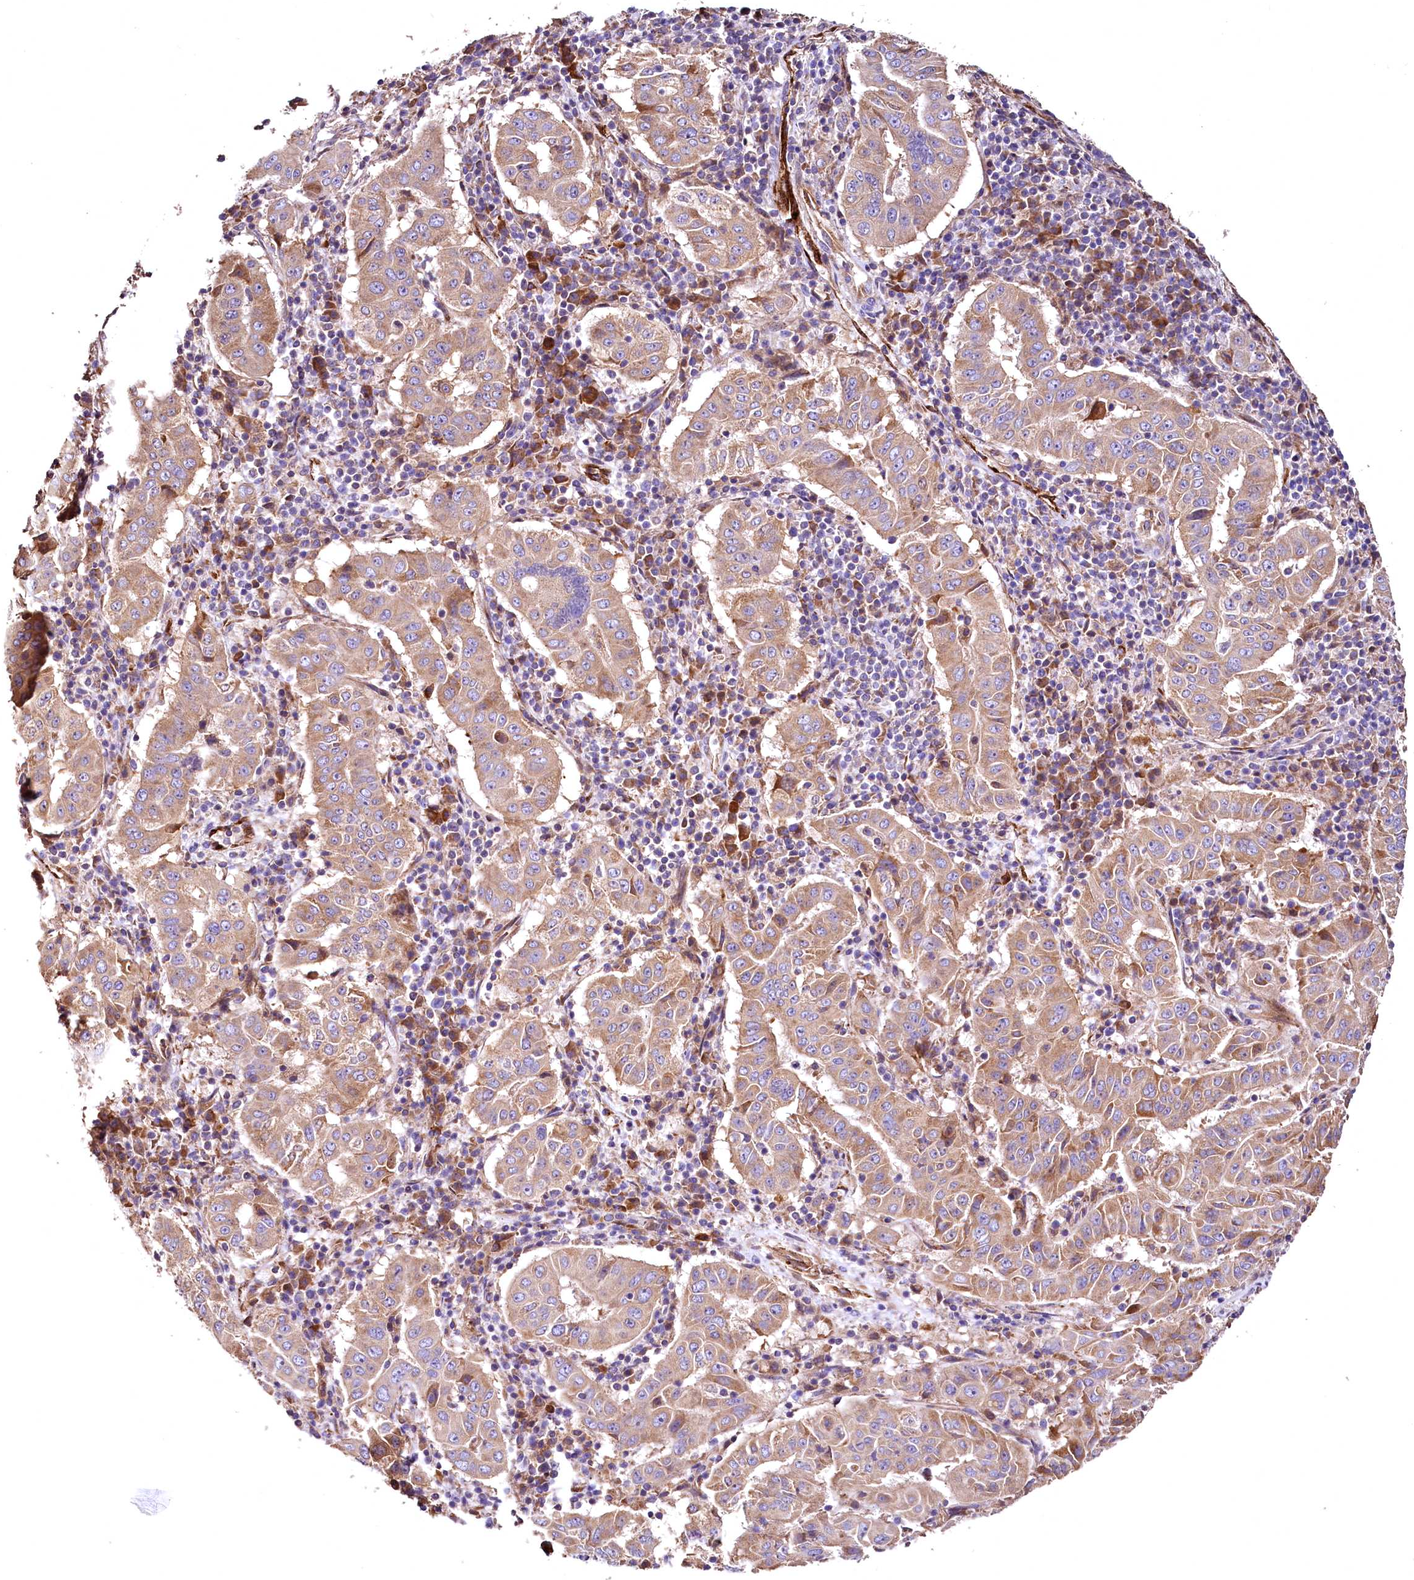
{"staining": {"intensity": "moderate", "quantity": ">75%", "location": "cytoplasmic/membranous"}, "tissue": "pancreatic cancer", "cell_type": "Tumor cells", "image_type": "cancer", "snomed": [{"axis": "morphology", "description": "Adenocarcinoma, NOS"}, {"axis": "topography", "description": "Pancreas"}], "caption": "Immunohistochemistry of human pancreatic adenocarcinoma reveals medium levels of moderate cytoplasmic/membranous expression in approximately >75% of tumor cells.", "gene": "RASSF1", "patient": {"sex": "male", "age": 63}}